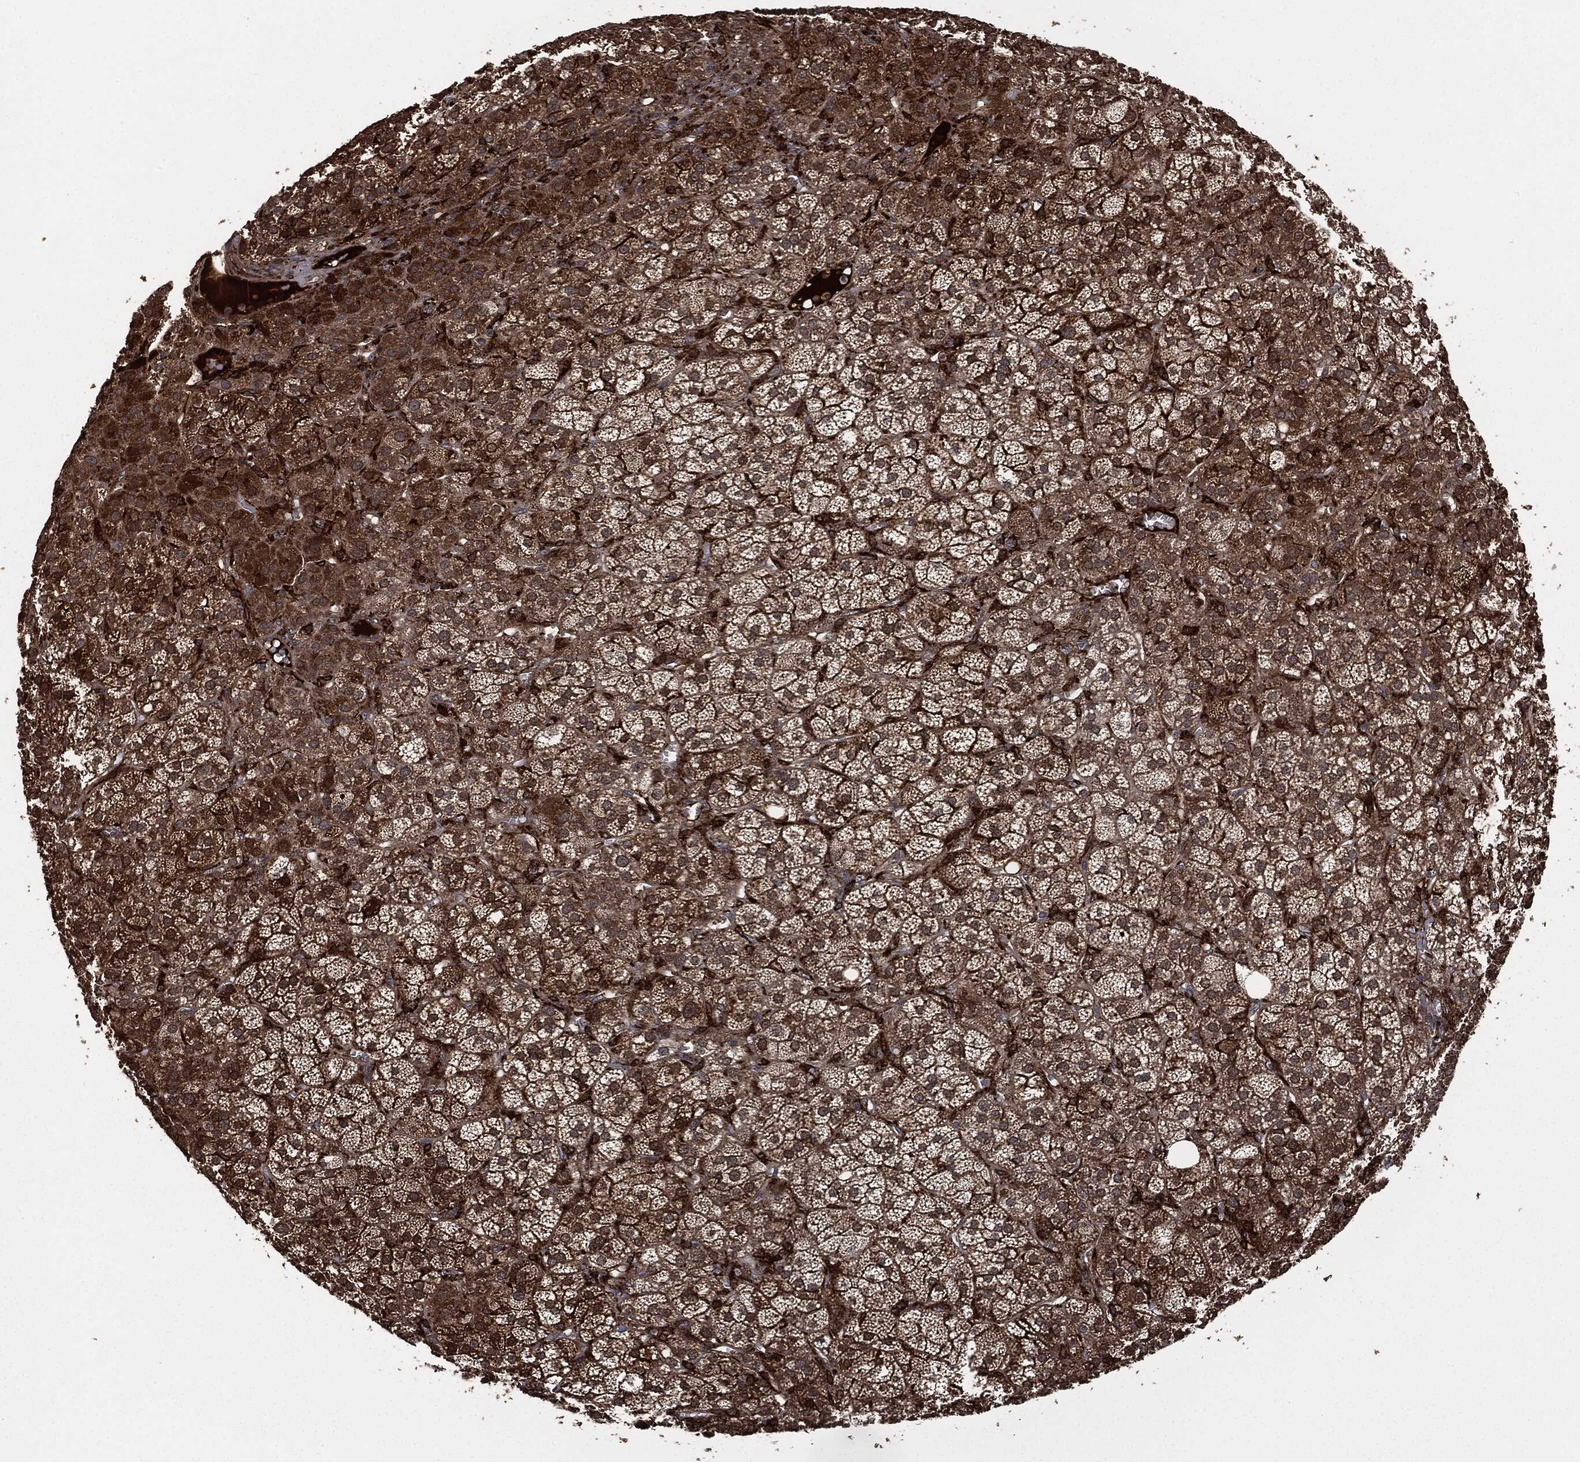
{"staining": {"intensity": "strong", "quantity": ">75%", "location": "cytoplasmic/membranous"}, "tissue": "adrenal gland", "cell_type": "Glandular cells", "image_type": "normal", "snomed": [{"axis": "morphology", "description": "Normal tissue, NOS"}, {"axis": "topography", "description": "Adrenal gland"}], "caption": "Human adrenal gland stained with a brown dye demonstrates strong cytoplasmic/membranous positive expression in about >75% of glandular cells.", "gene": "CRABP2", "patient": {"sex": "female", "age": 60}}